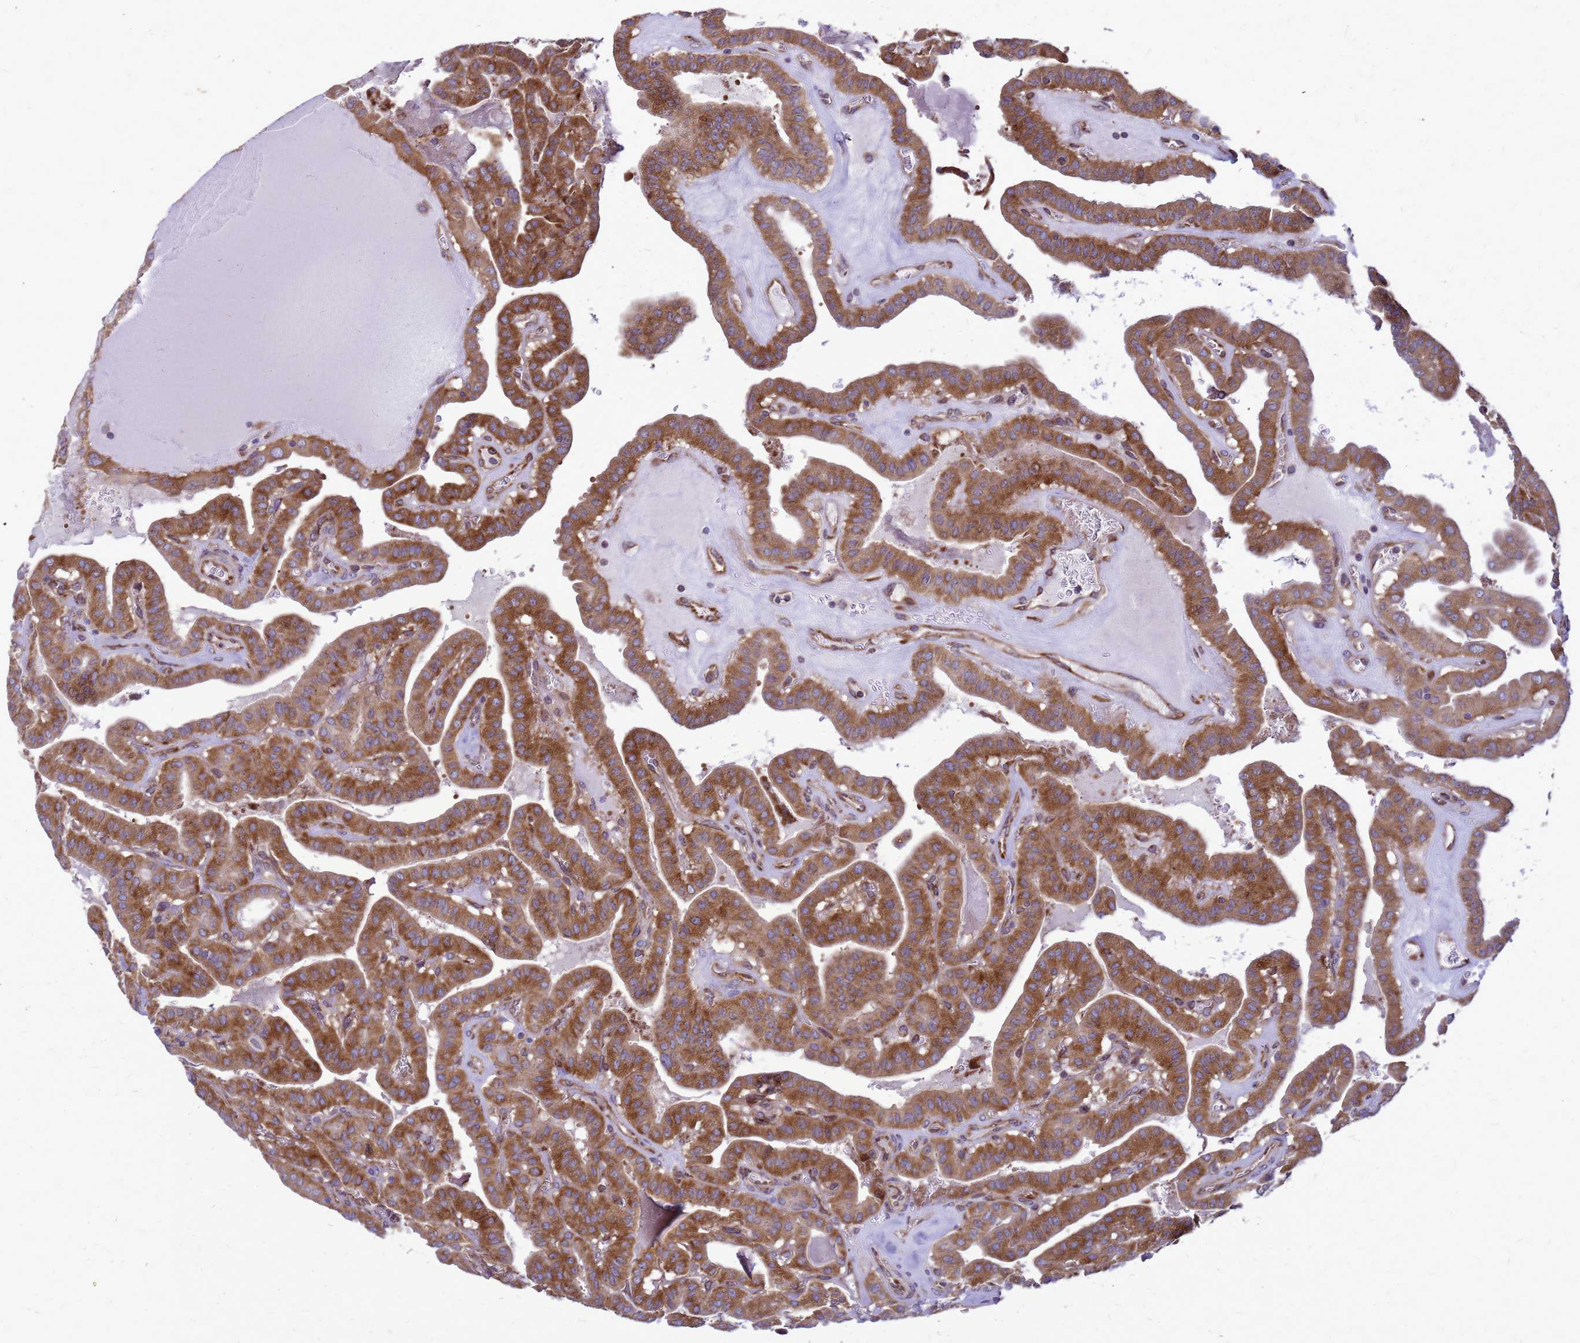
{"staining": {"intensity": "strong", "quantity": ">75%", "location": "cytoplasmic/membranous"}, "tissue": "thyroid cancer", "cell_type": "Tumor cells", "image_type": "cancer", "snomed": [{"axis": "morphology", "description": "Papillary adenocarcinoma, NOS"}, {"axis": "topography", "description": "Thyroid gland"}], "caption": "A high-resolution micrograph shows immunohistochemistry staining of thyroid papillary adenocarcinoma, which displays strong cytoplasmic/membranous expression in approximately >75% of tumor cells.", "gene": "FSTL4", "patient": {"sex": "male", "age": 52}}